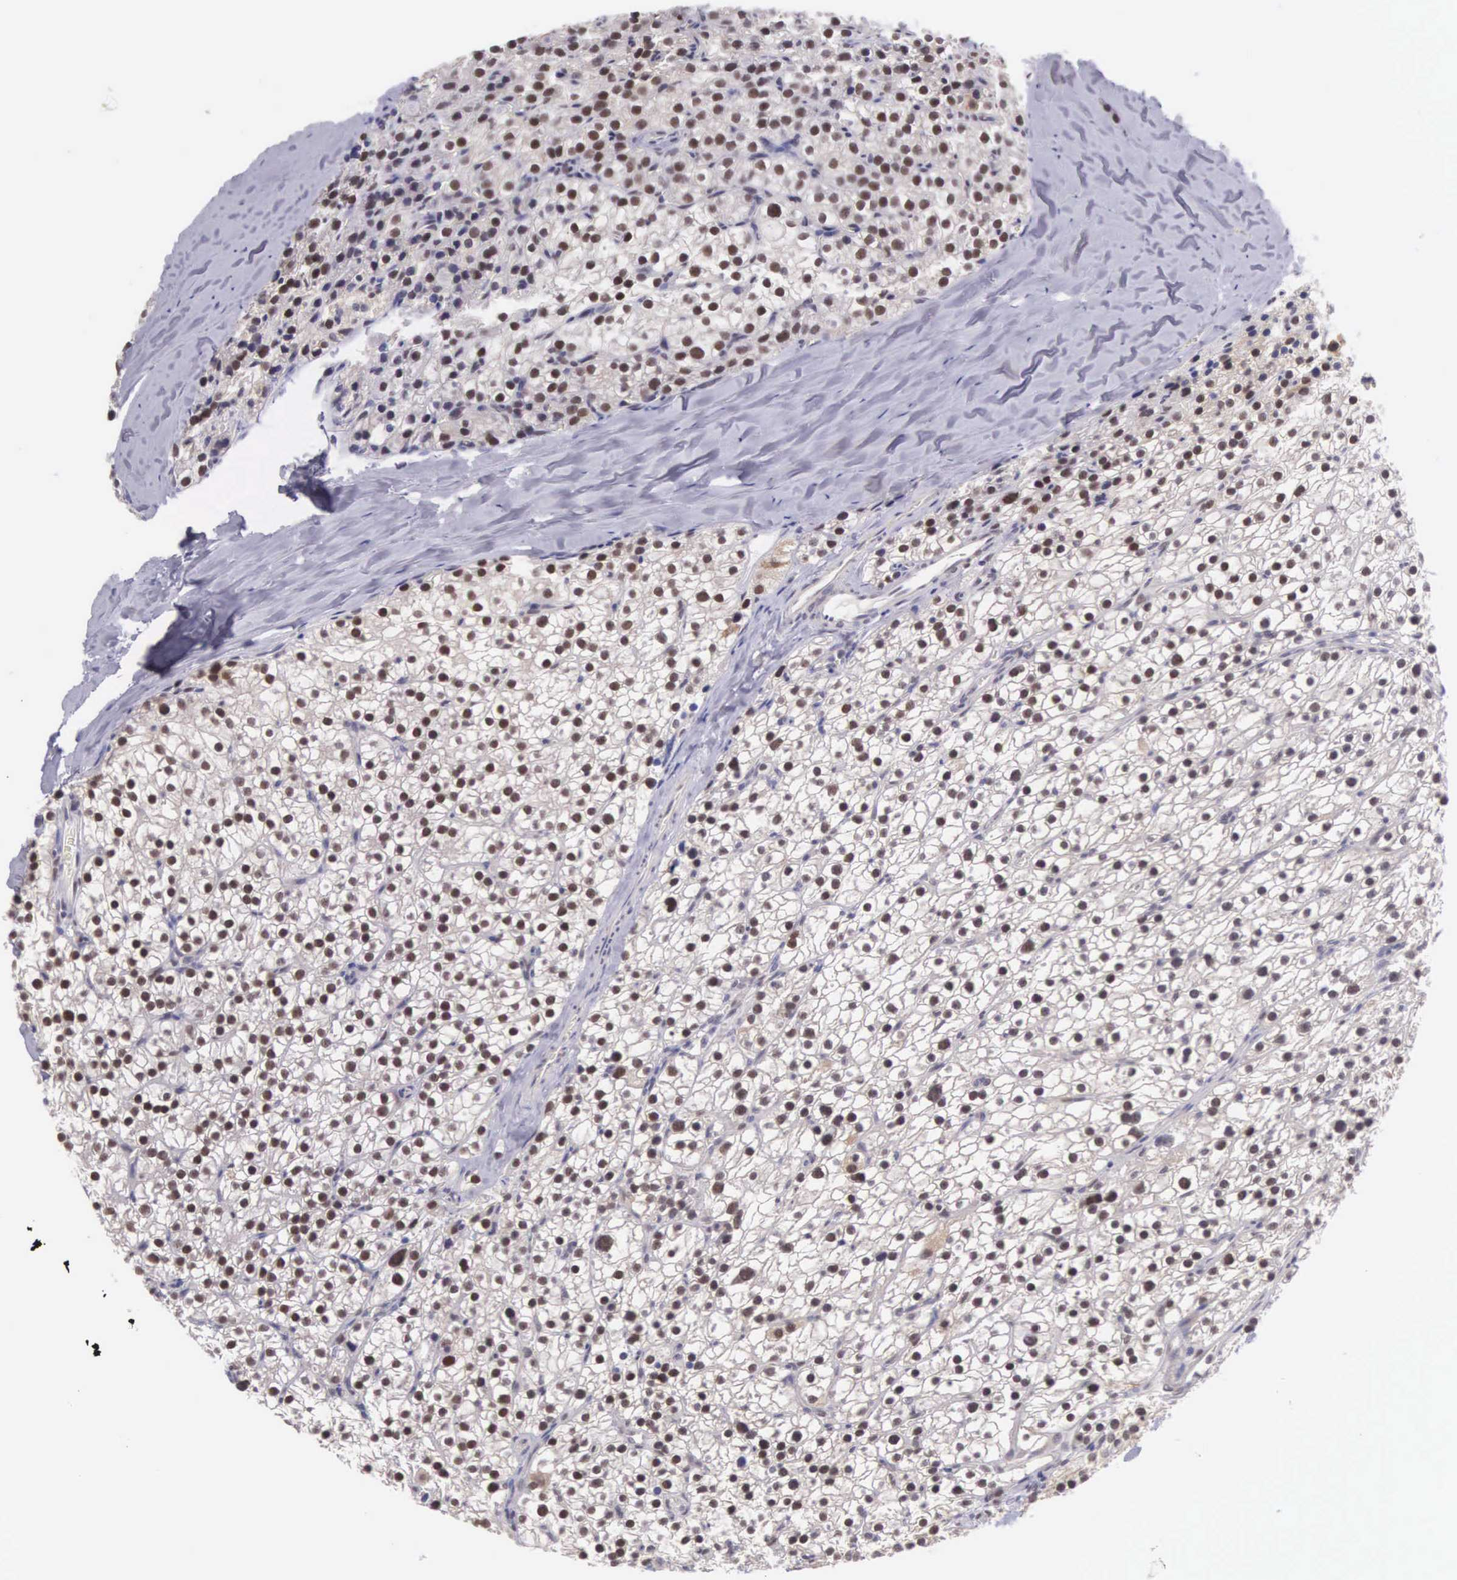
{"staining": {"intensity": "strong", "quantity": ">75%", "location": "nuclear"}, "tissue": "parathyroid gland", "cell_type": "Glandular cells", "image_type": "normal", "snomed": [{"axis": "morphology", "description": "Normal tissue, NOS"}, {"axis": "topography", "description": "Parathyroid gland"}], "caption": "Protein expression by IHC displays strong nuclear expression in approximately >75% of glandular cells in benign parathyroid gland.", "gene": "CCDC117", "patient": {"sex": "female", "age": 54}}